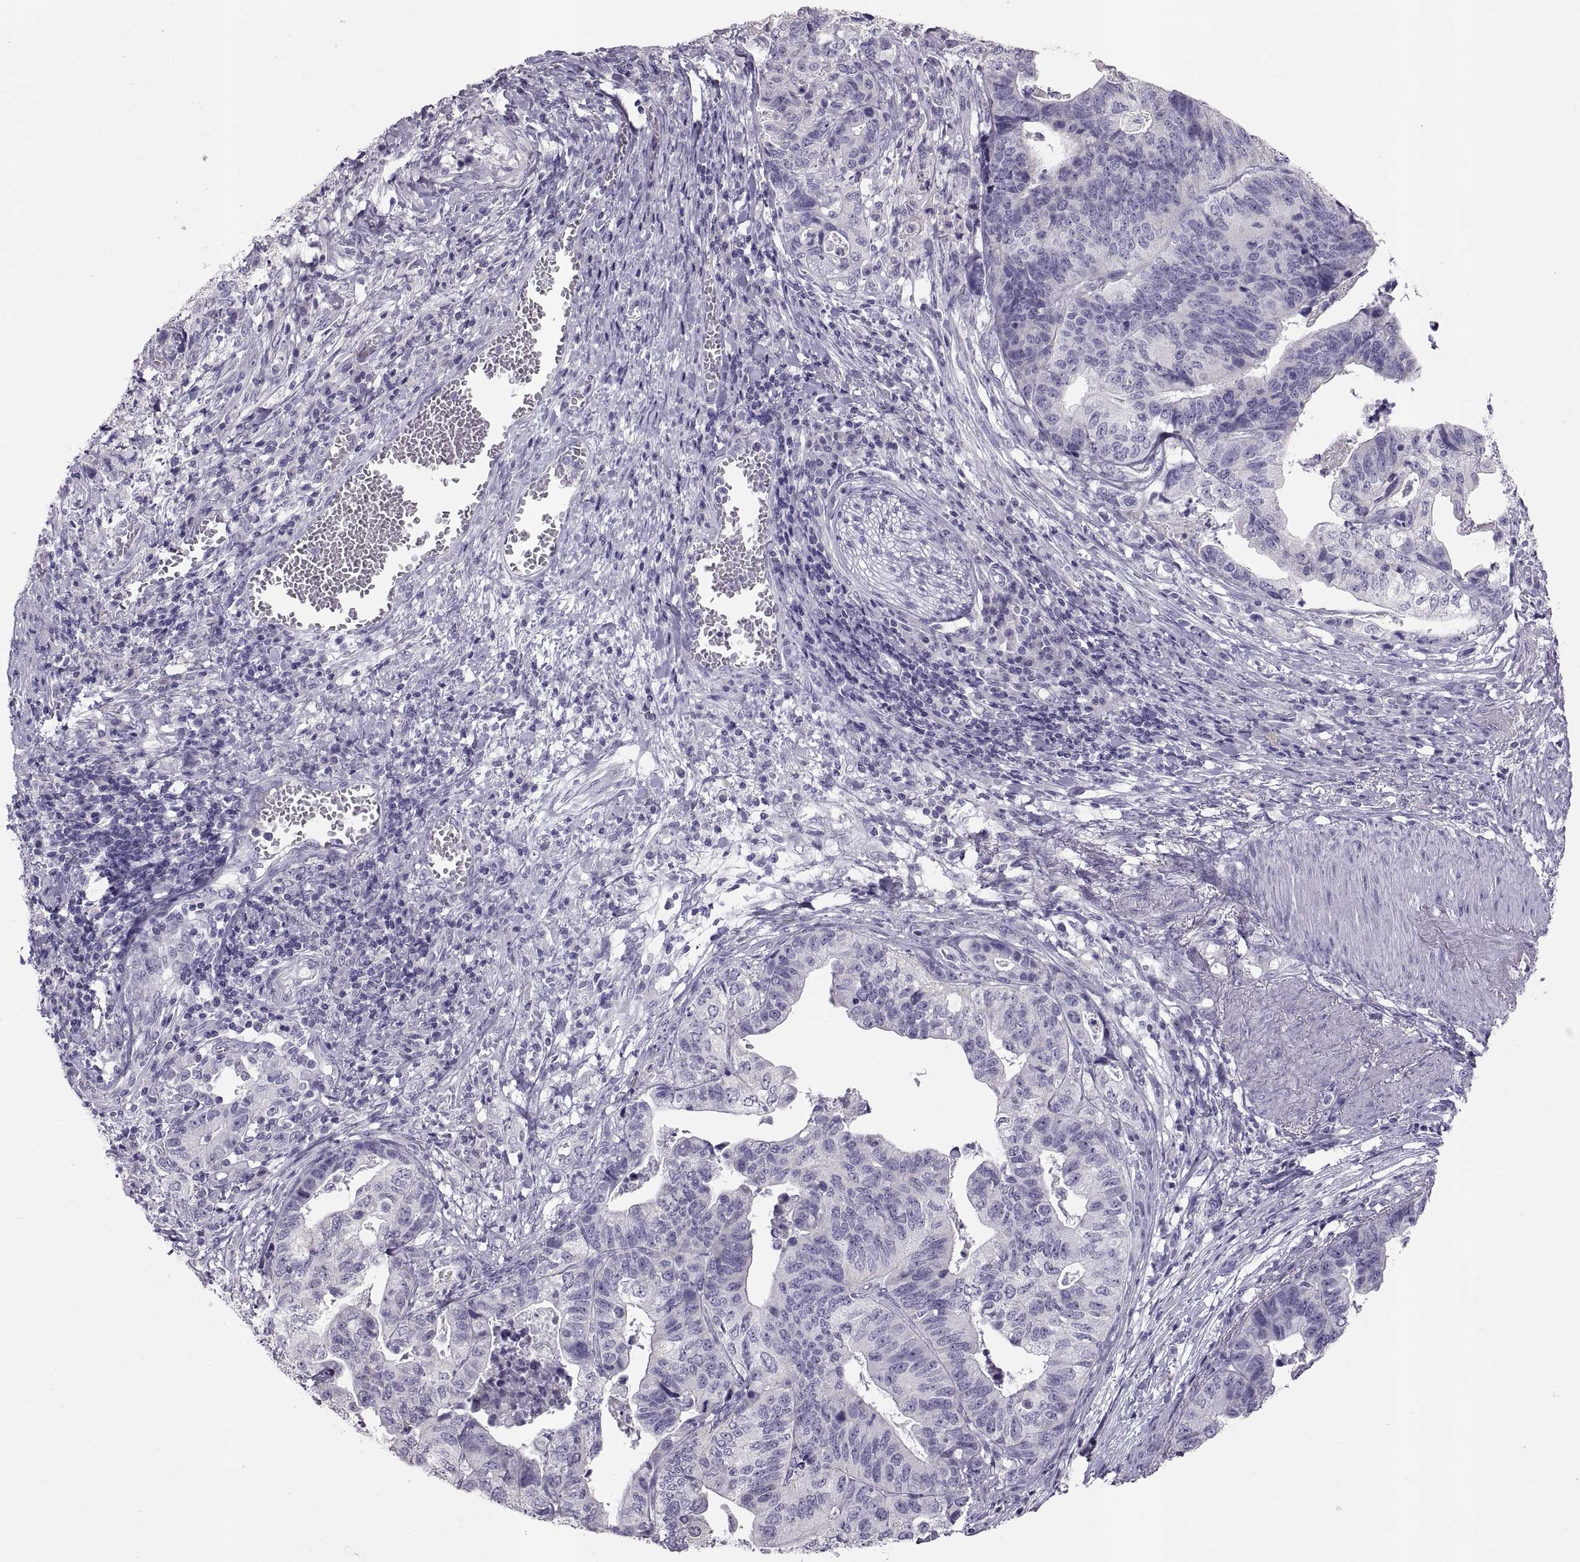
{"staining": {"intensity": "negative", "quantity": "none", "location": "none"}, "tissue": "stomach cancer", "cell_type": "Tumor cells", "image_type": "cancer", "snomed": [{"axis": "morphology", "description": "Adenocarcinoma, NOS"}, {"axis": "topography", "description": "Stomach, upper"}], "caption": "The IHC photomicrograph has no significant positivity in tumor cells of adenocarcinoma (stomach) tissue.", "gene": "WBP2NL", "patient": {"sex": "female", "age": 67}}